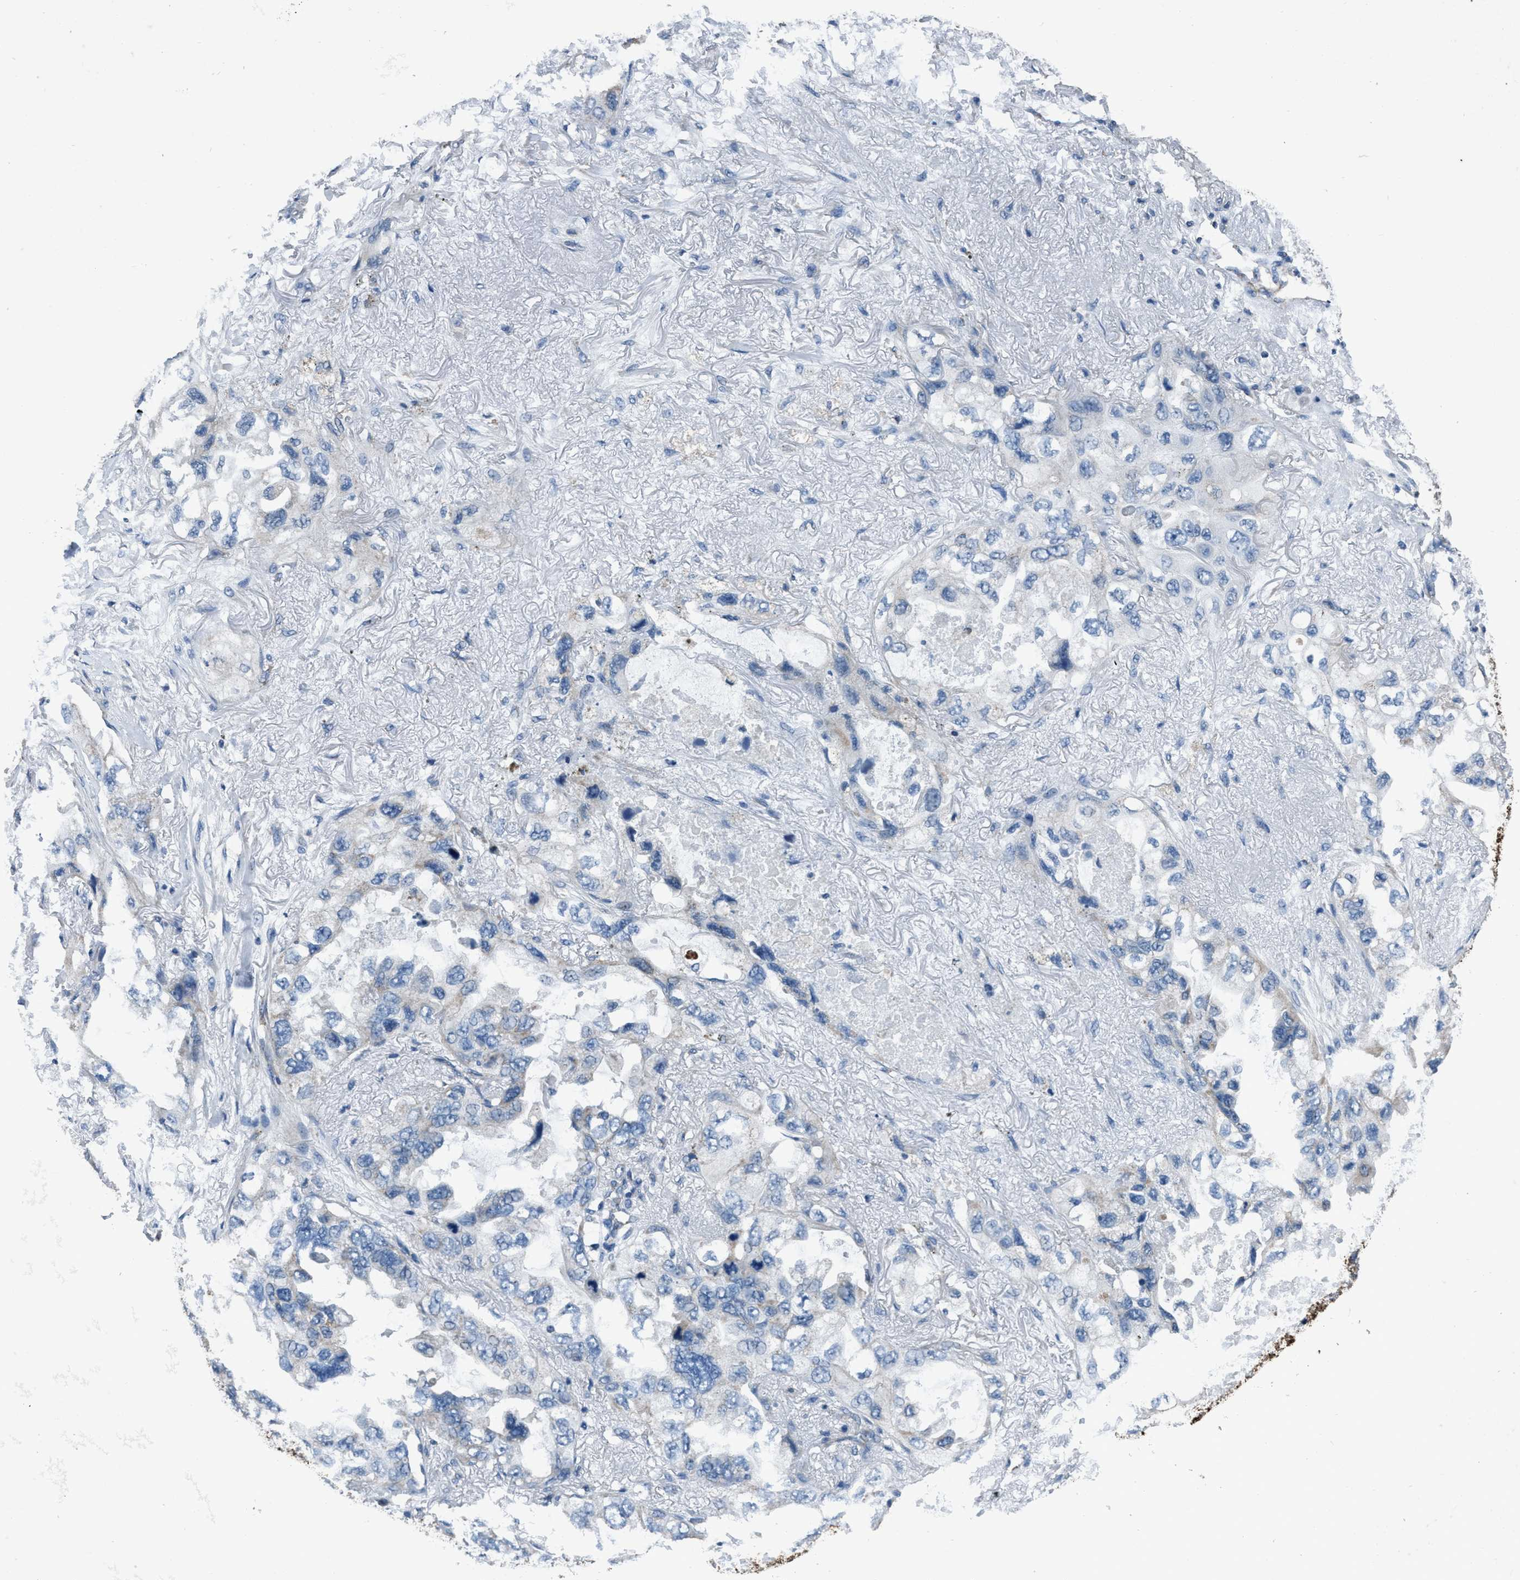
{"staining": {"intensity": "negative", "quantity": "none", "location": "none"}, "tissue": "lung cancer", "cell_type": "Tumor cells", "image_type": "cancer", "snomed": [{"axis": "morphology", "description": "Squamous cell carcinoma, NOS"}, {"axis": "topography", "description": "Lung"}], "caption": "IHC of squamous cell carcinoma (lung) displays no expression in tumor cells.", "gene": "ANKFN1", "patient": {"sex": "female", "age": 73}}